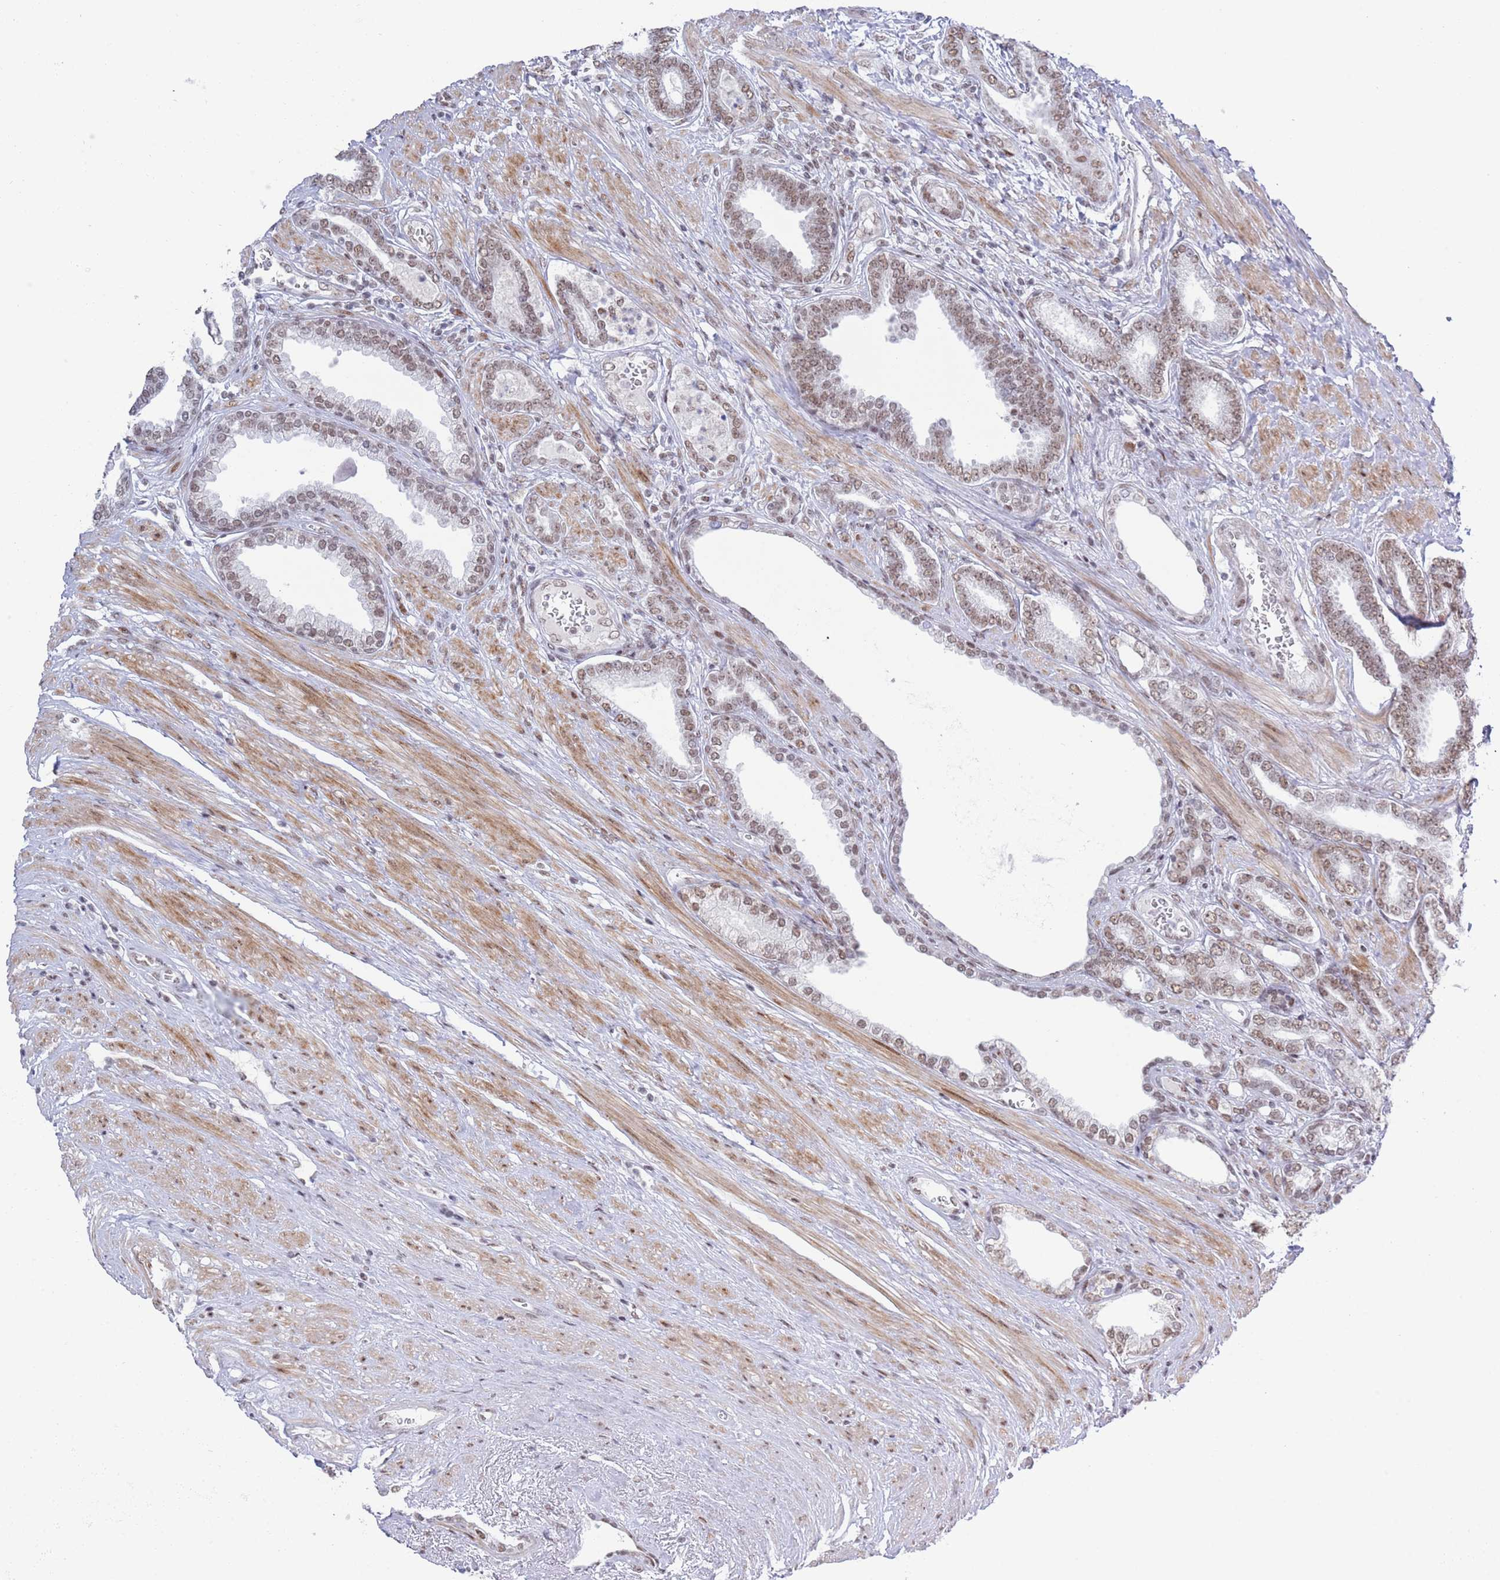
{"staining": {"intensity": "moderate", "quantity": ">75%", "location": "nuclear"}, "tissue": "prostate cancer", "cell_type": "Tumor cells", "image_type": "cancer", "snomed": [{"axis": "morphology", "description": "Adenocarcinoma, NOS"}, {"axis": "topography", "description": "Prostate and seminal vesicle, NOS"}], "caption": "This is an image of IHC staining of adenocarcinoma (prostate), which shows moderate expression in the nuclear of tumor cells.", "gene": "ZNF382", "patient": {"sex": "male", "age": 76}}